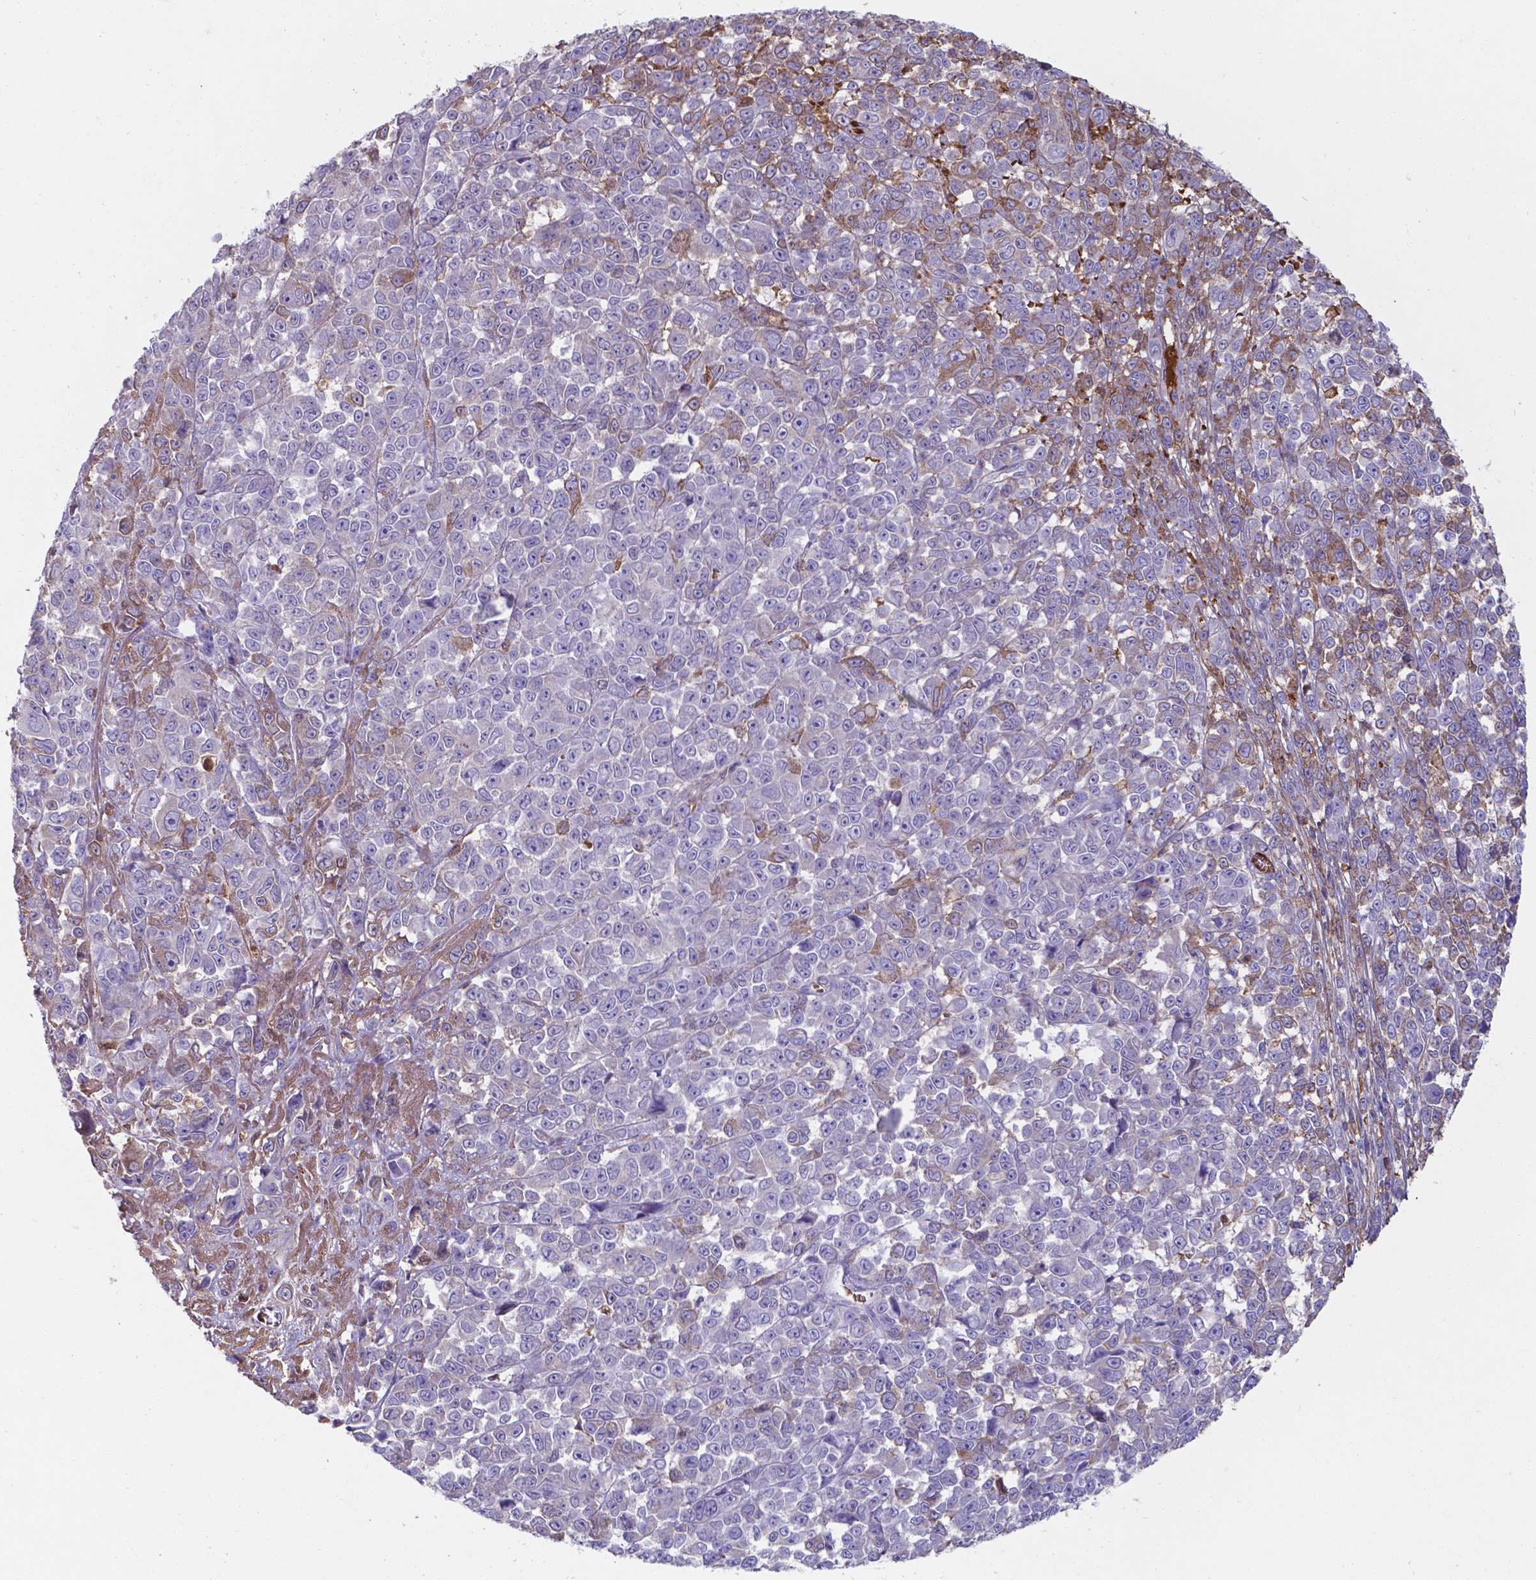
{"staining": {"intensity": "negative", "quantity": "none", "location": "none"}, "tissue": "melanoma", "cell_type": "Tumor cells", "image_type": "cancer", "snomed": [{"axis": "morphology", "description": "Malignant melanoma, NOS"}, {"axis": "topography", "description": "Skin"}], "caption": "Immunohistochemical staining of human malignant melanoma exhibits no significant staining in tumor cells.", "gene": "SERPINA1", "patient": {"sex": "female", "age": 95}}